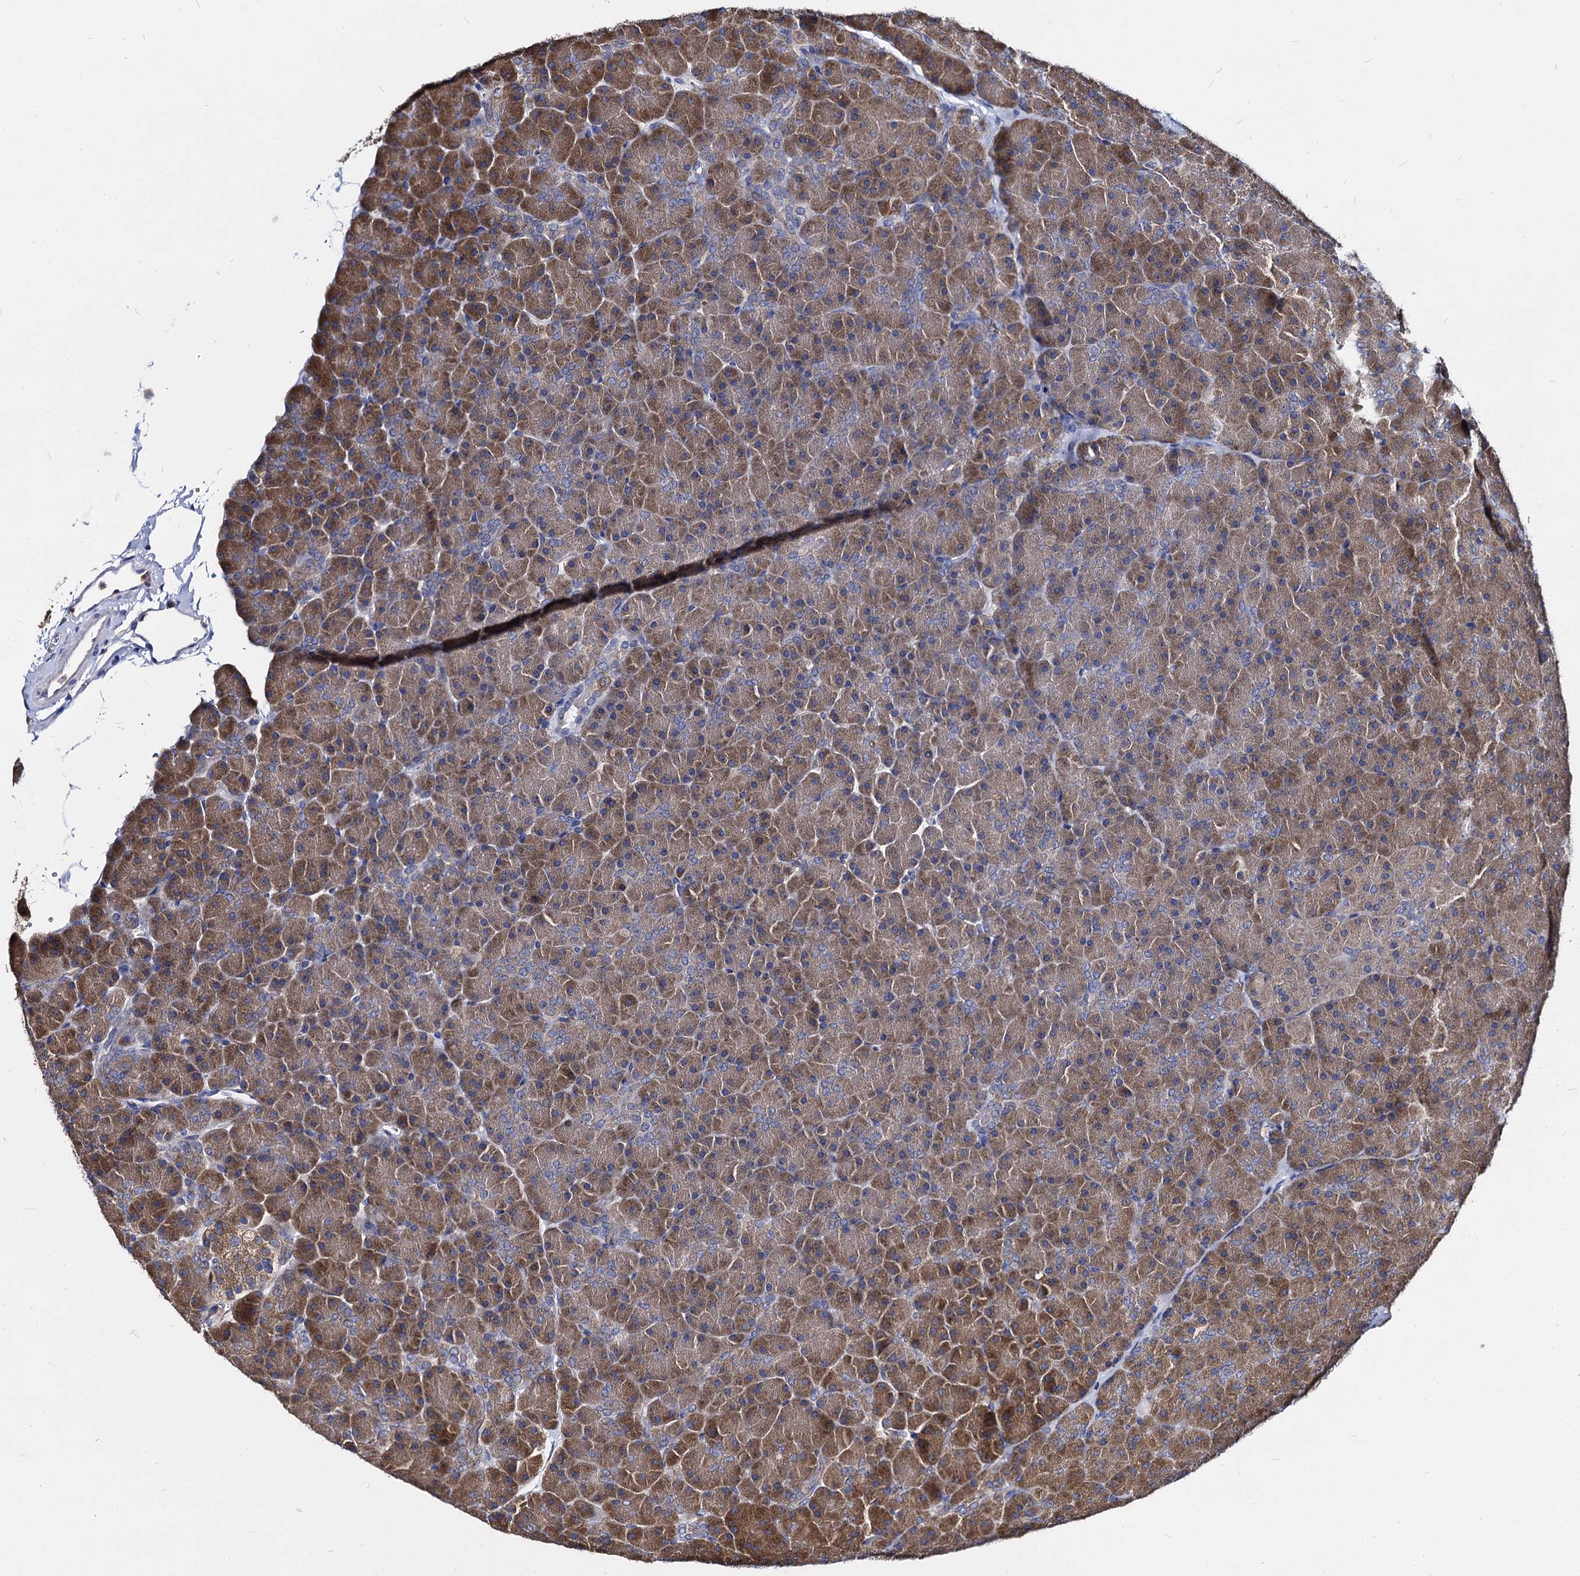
{"staining": {"intensity": "moderate", "quantity": ">75%", "location": "cytoplasmic/membranous"}, "tissue": "pancreas", "cell_type": "Exocrine glandular cells", "image_type": "normal", "snomed": [{"axis": "morphology", "description": "Normal tissue, NOS"}, {"axis": "topography", "description": "Pancreas"}], "caption": "Immunohistochemistry (IHC) (DAB) staining of unremarkable pancreas reveals moderate cytoplasmic/membranous protein expression in approximately >75% of exocrine glandular cells. (IHC, brightfield microscopy, high magnification).", "gene": "NME1", "patient": {"sex": "male", "age": 36}}